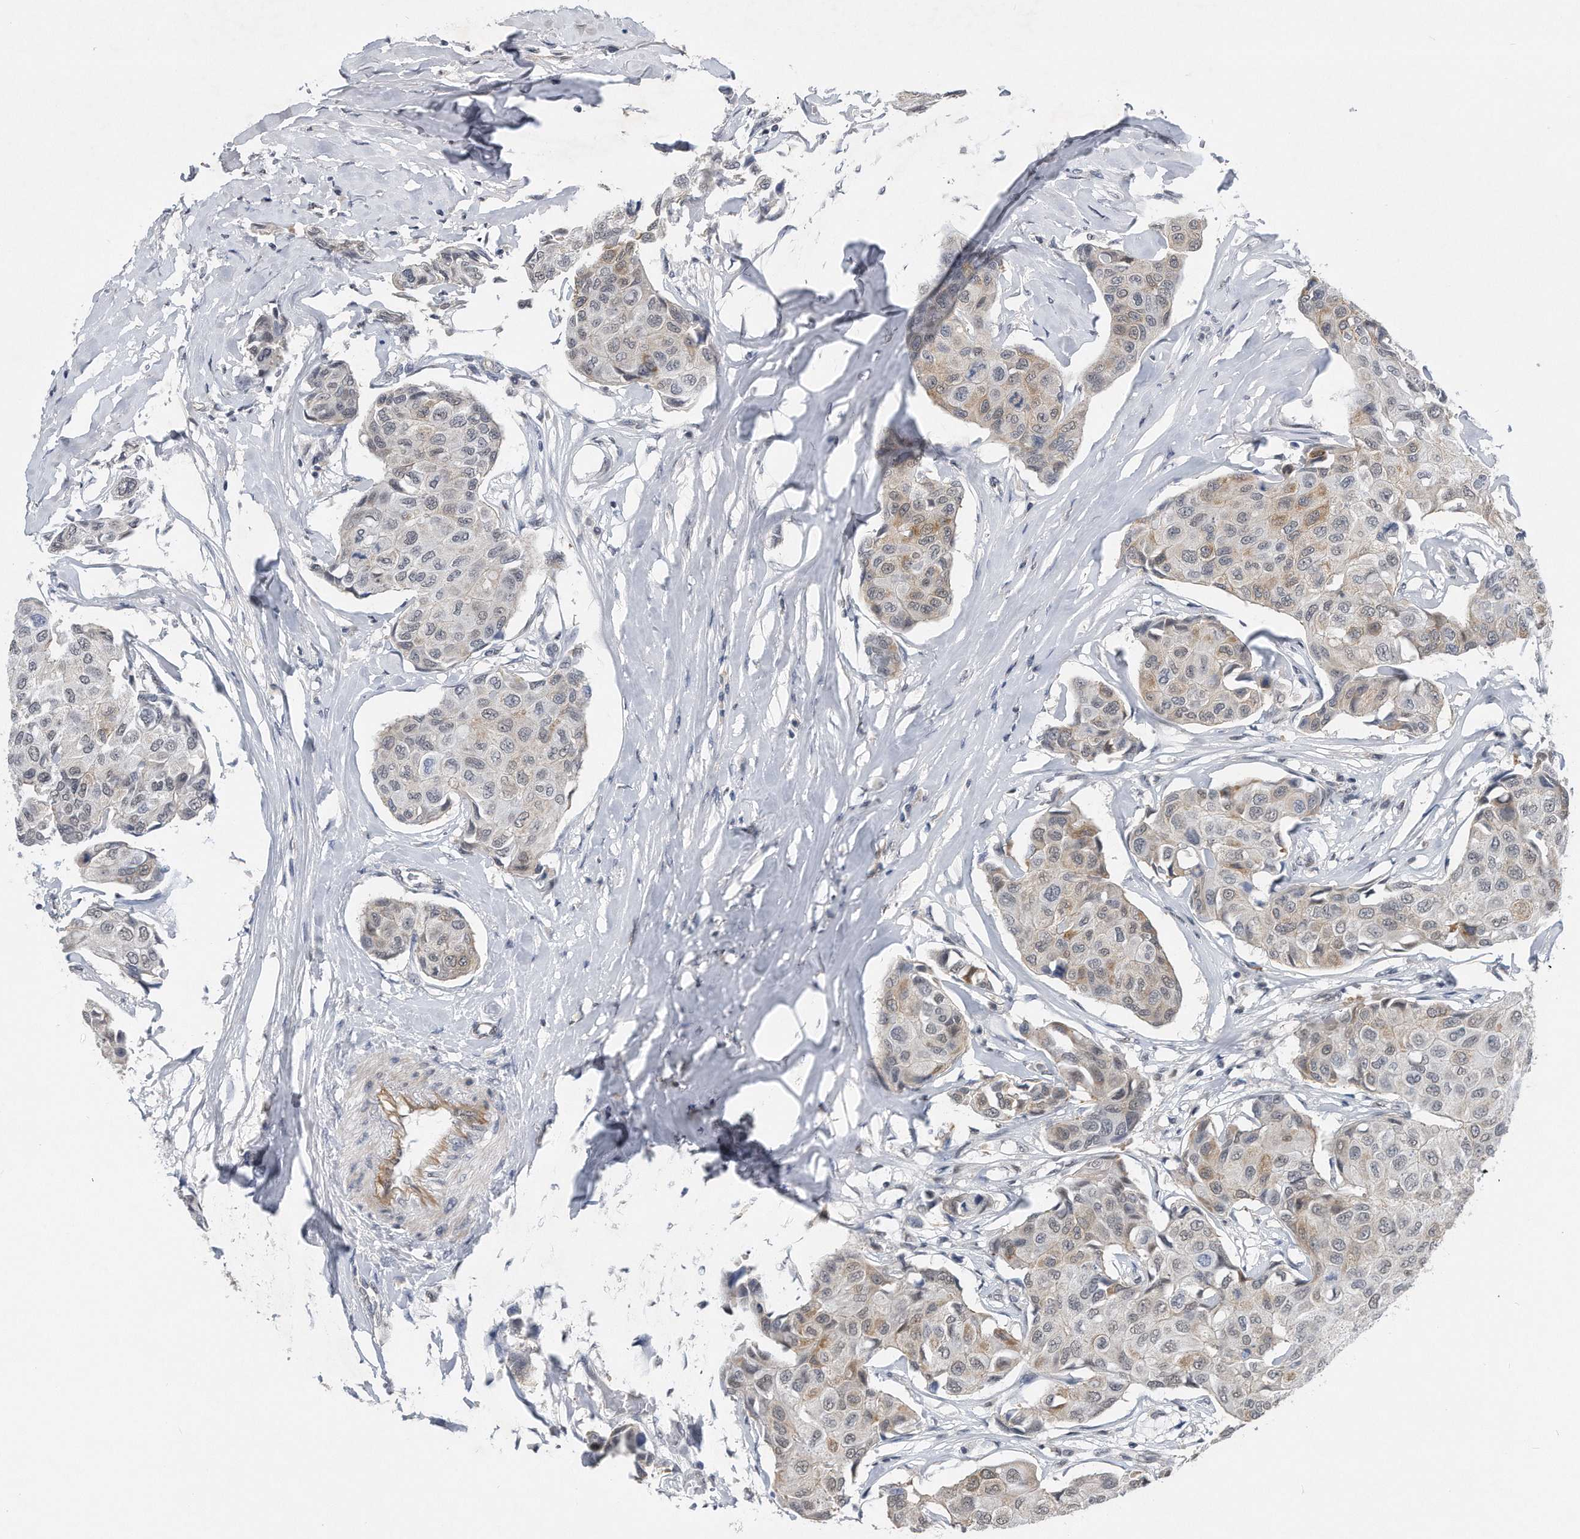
{"staining": {"intensity": "weak", "quantity": "25%-75%", "location": "cytoplasmic/membranous,nuclear"}, "tissue": "breast cancer", "cell_type": "Tumor cells", "image_type": "cancer", "snomed": [{"axis": "morphology", "description": "Duct carcinoma"}, {"axis": "topography", "description": "Breast"}], "caption": "A micrograph of breast infiltrating ductal carcinoma stained for a protein displays weak cytoplasmic/membranous and nuclear brown staining in tumor cells.", "gene": "TP53INP1", "patient": {"sex": "female", "age": 80}}